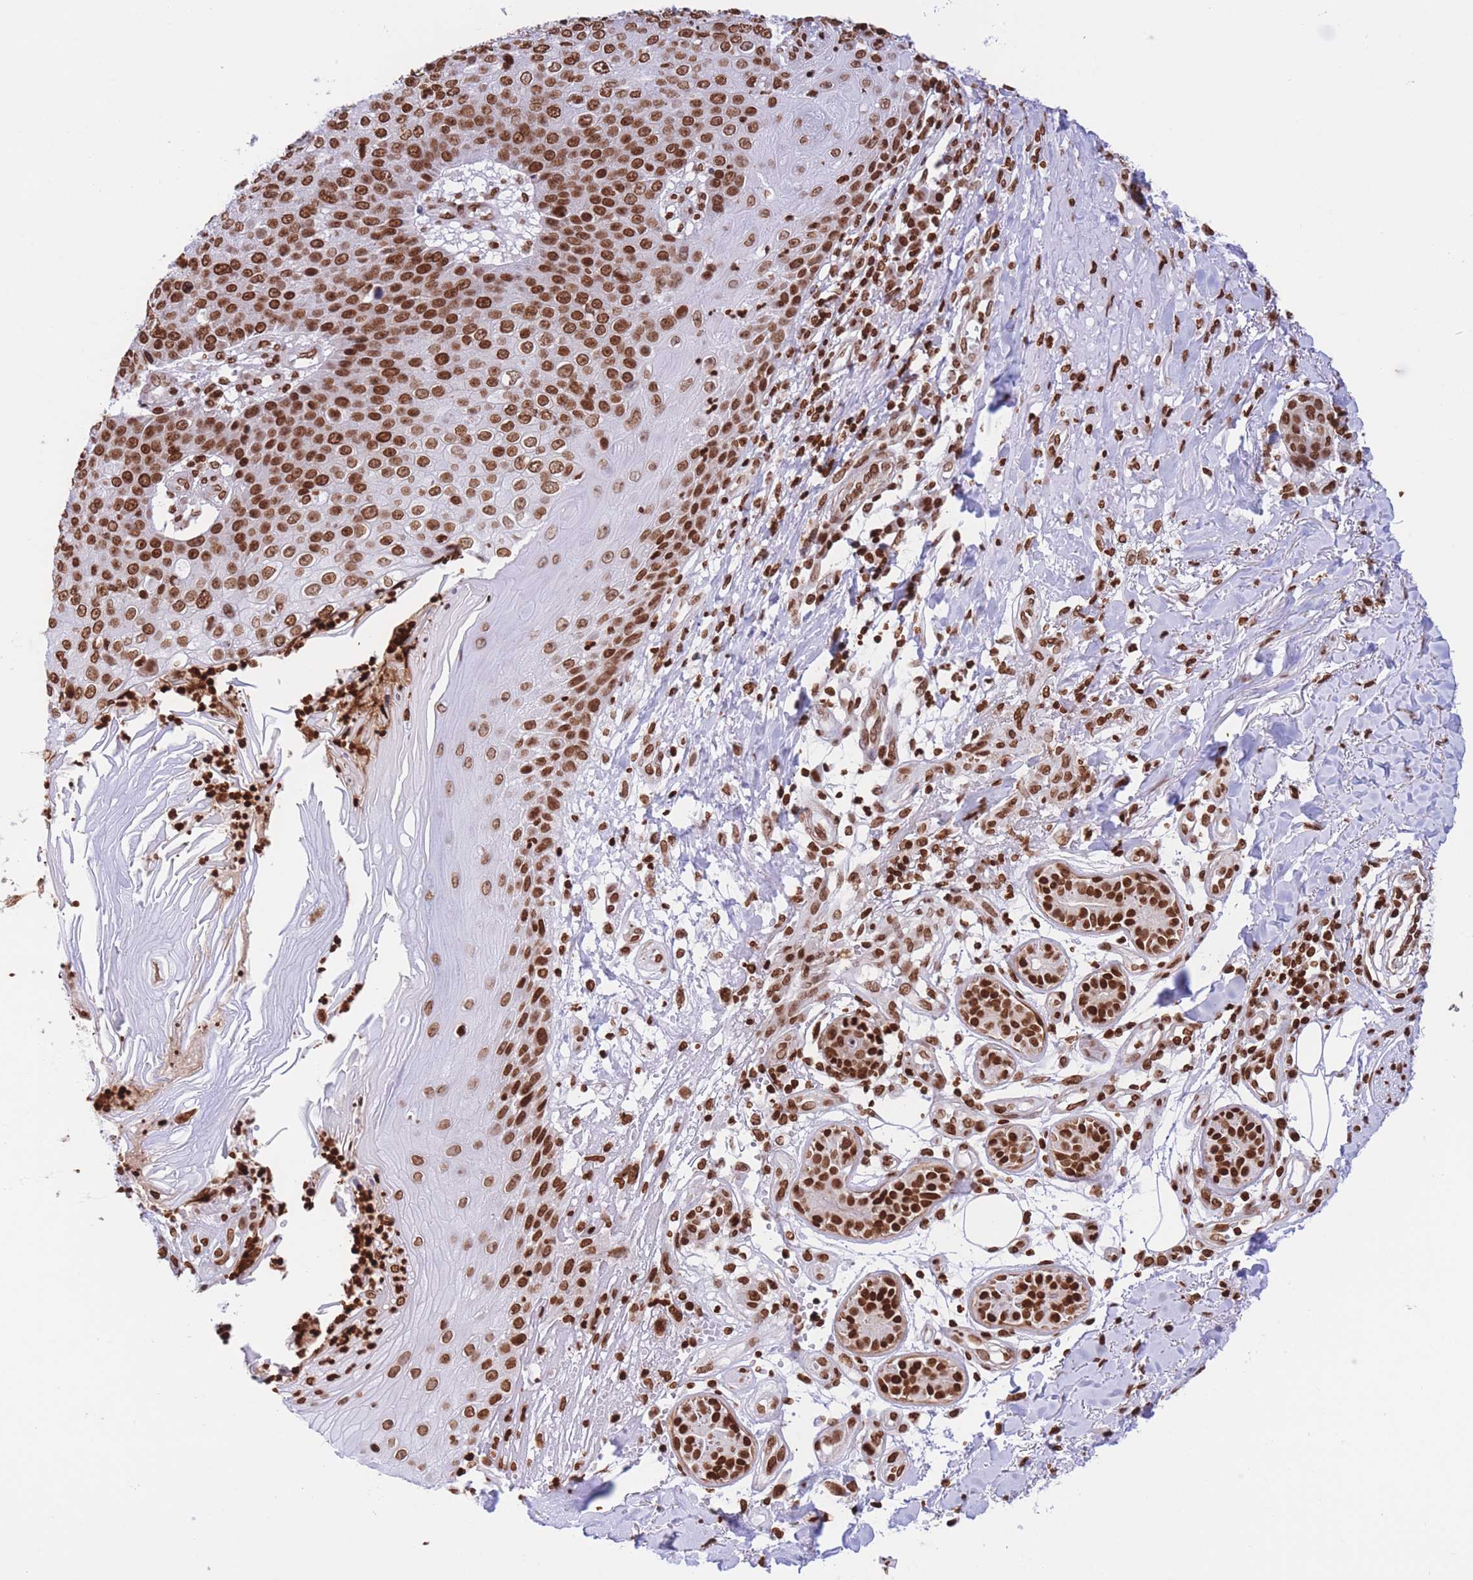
{"staining": {"intensity": "strong", "quantity": ">75%", "location": "nuclear"}, "tissue": "skin cancer", "cell_type": "Tumor cells", "image_type": "cancer", "snomed": [{"axis": "morphology", "description": "Squamous cell carcinoma, NOS"}, {"axis": "topography", "description": "Skin"}], "caption": "This is a micrograph of immunohistochemistry staining of skin cancer, which shows strong positivity in the nuclear of tumor cells.", "gene": "H2BC11", "patient": {"sex": "male", "age": 71}}